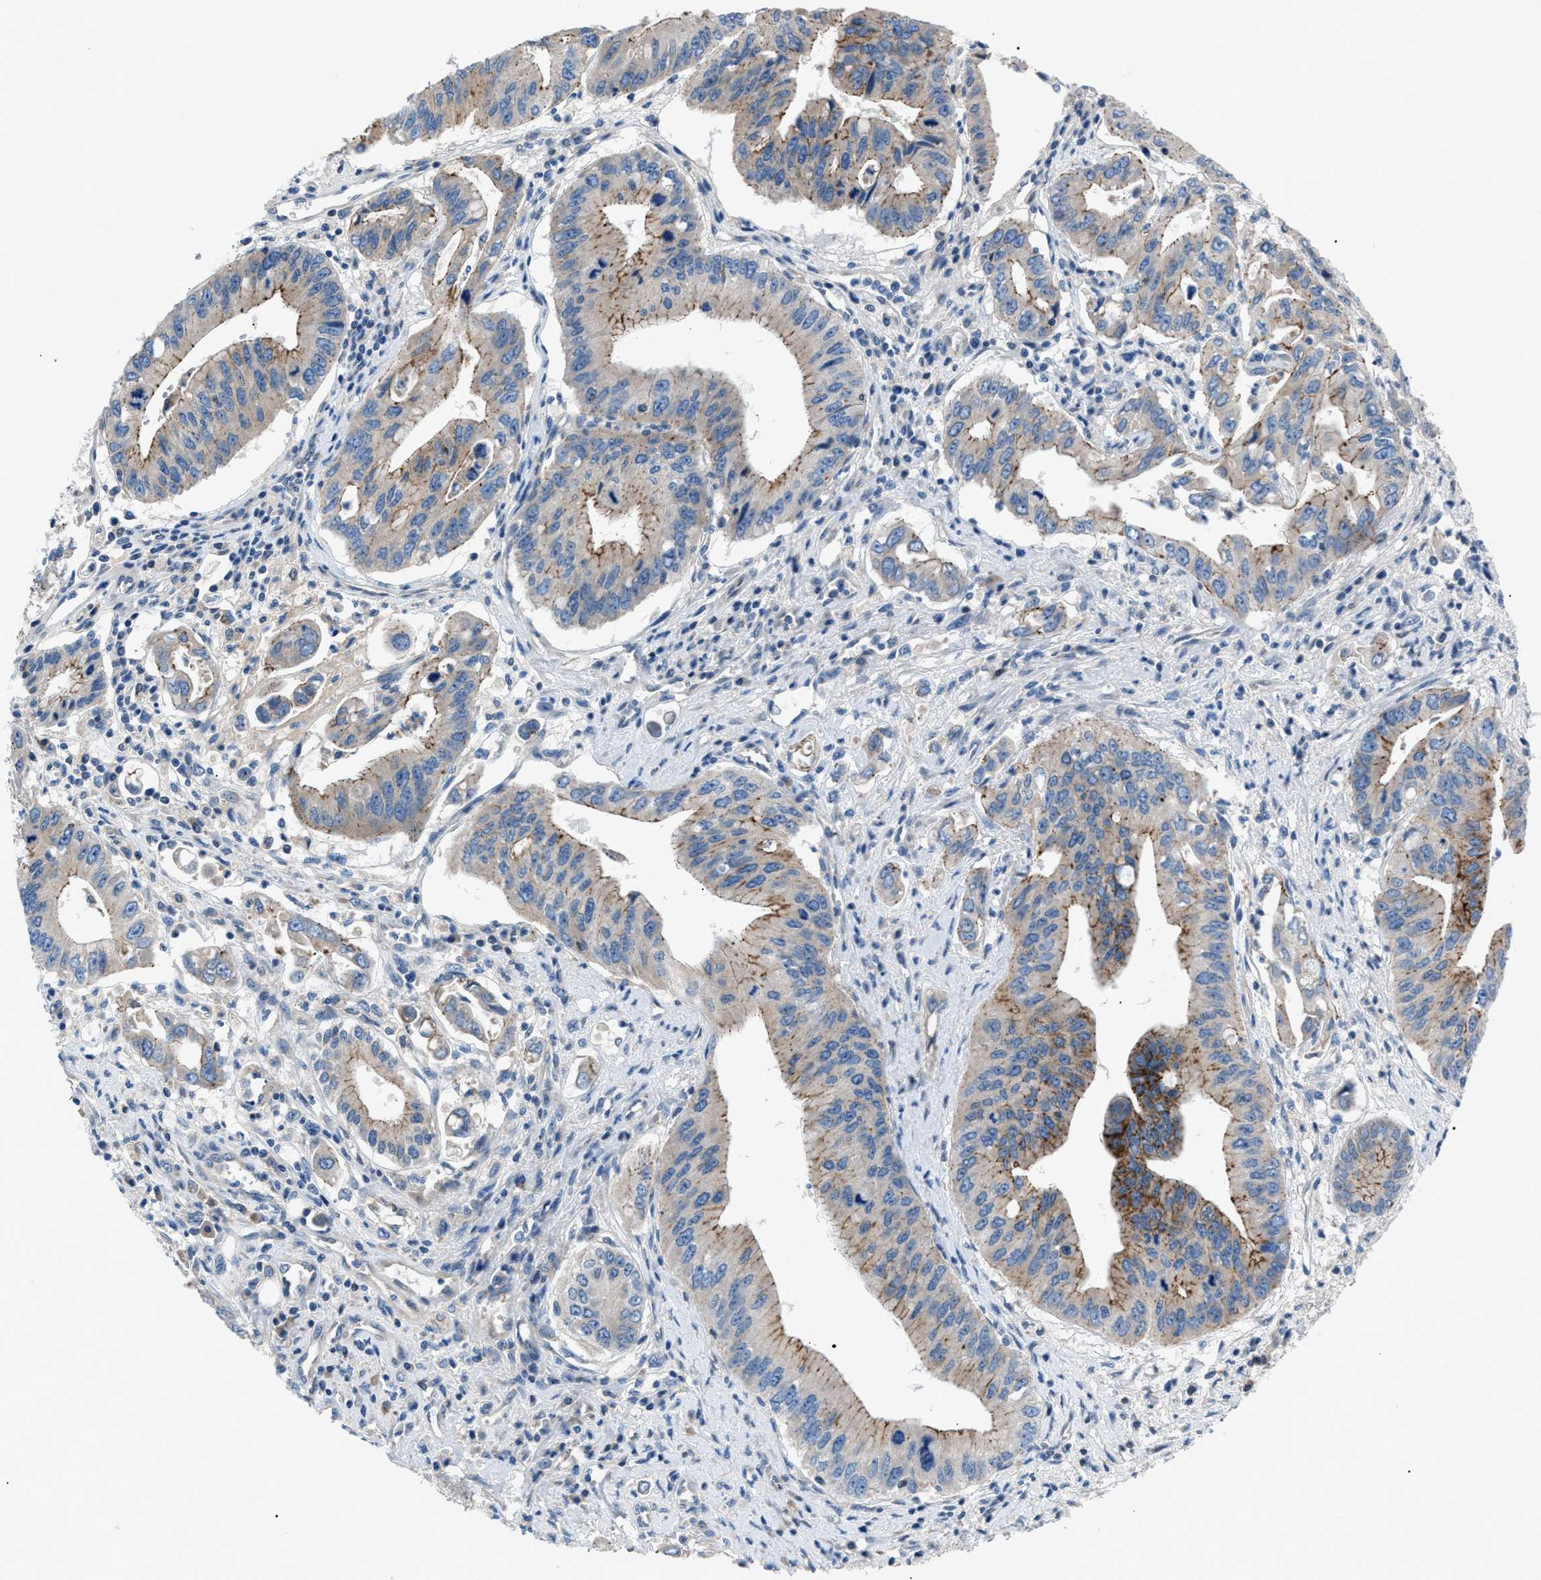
{"staining": {"intensity": "moderate", "quantity": ">75%", "location": "cytoplasmic/membranous"}, "tissue": "pancreatic cancer", "cell_type": "Tumor cells", "image_type": "cancer", "snomed": [{"axis": "morphology", "description": "Adenocarcinoma, NOS"}, {"axis": "topography", "description": "Pancreas"}], "caption": "High-magnification brightfield microscopy of adenocarcinoma (pancreatic) stained with DAB (brown) and counterstained with hematoxylin (blue). tumor cells exhibit moderate cytoplasmic/membranous expression is identified in approximately>75% of cells.", "gene": "ZDHHC24", "patient": {"sex": "female", "age": 73}}